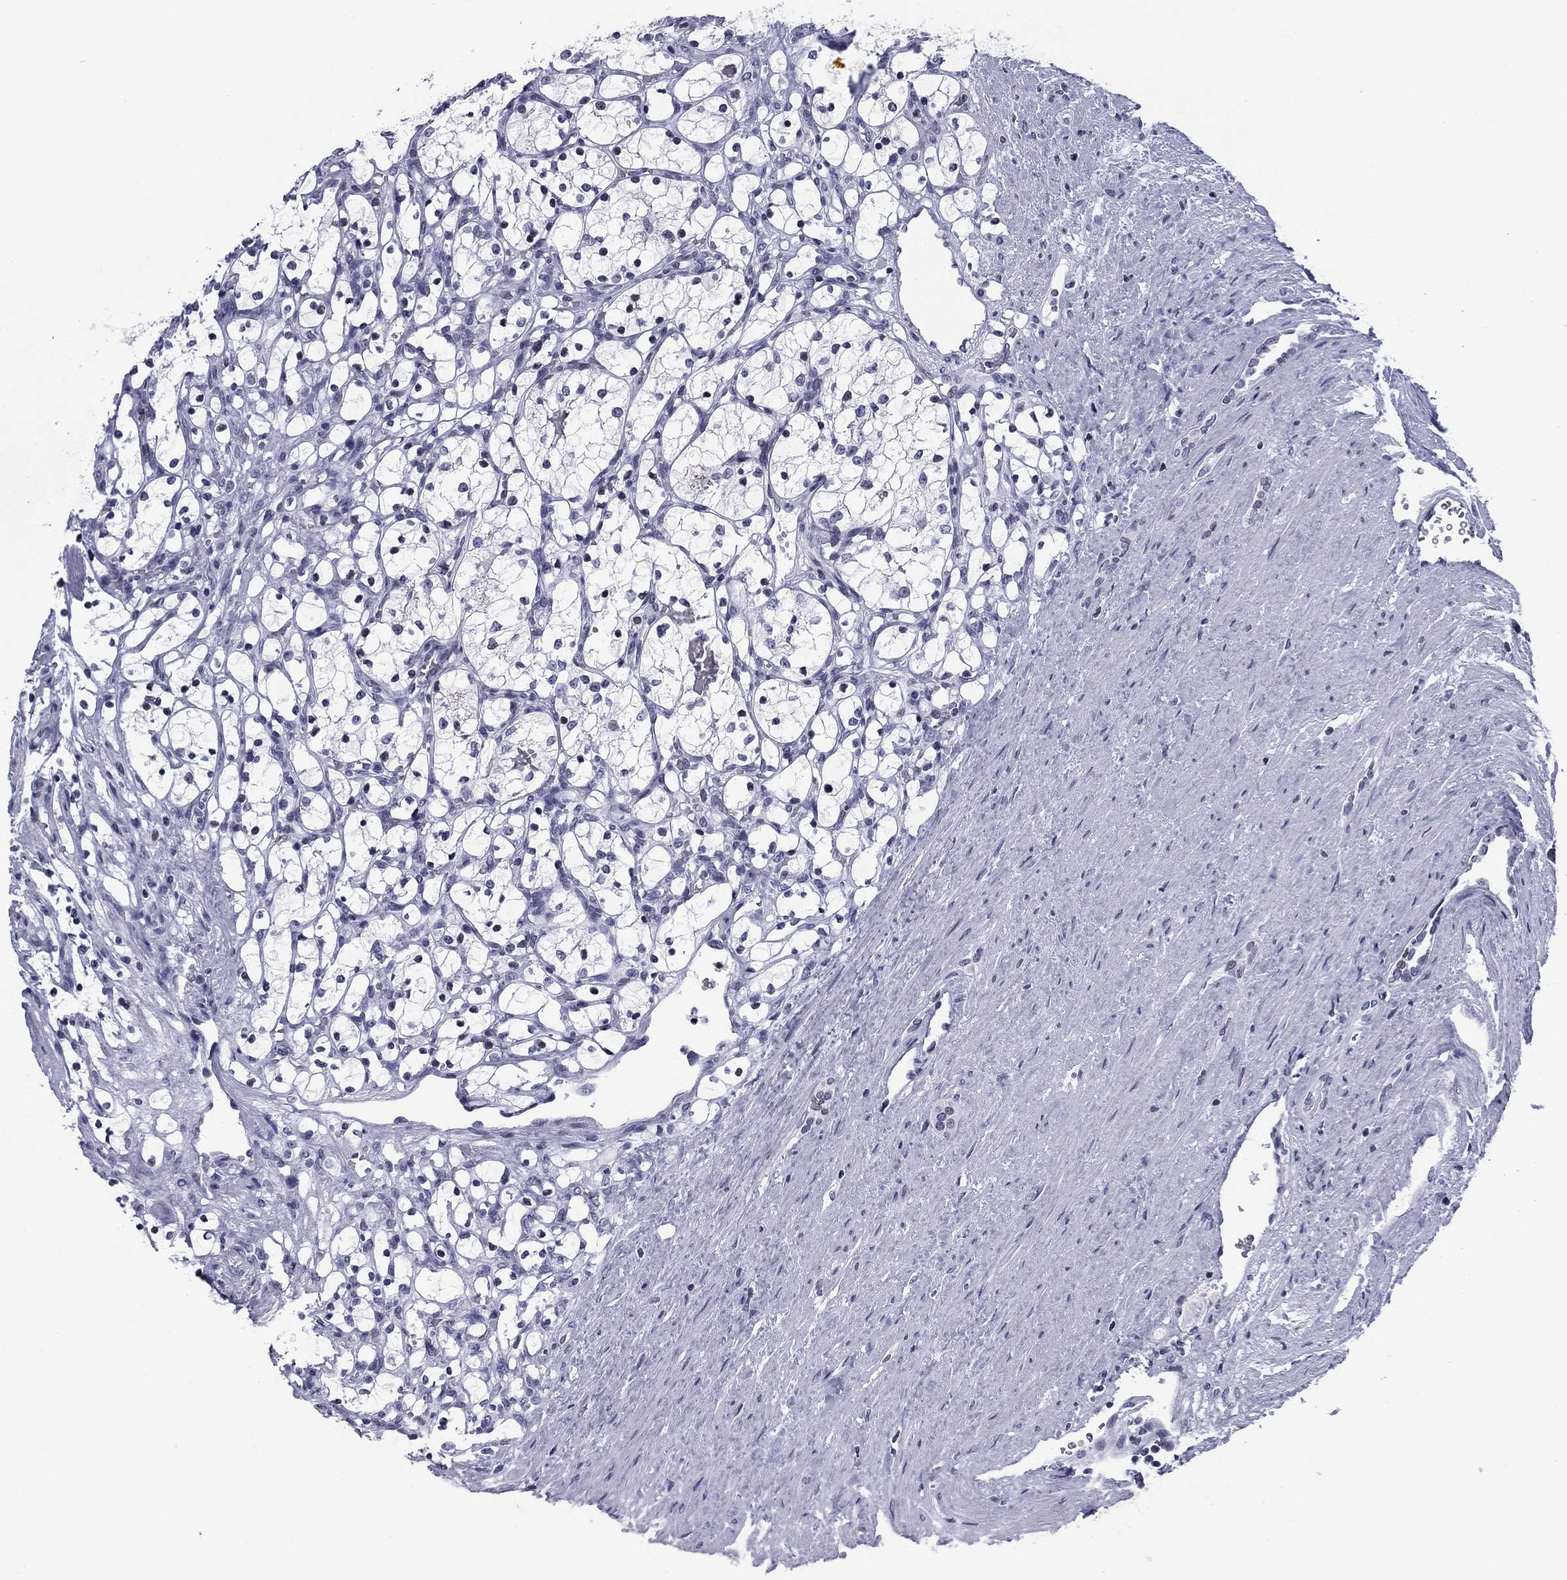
{"staining": {"intensity": "negative", "quantity": "none", "location": "none"}, "tissue": "renal cancer", "cell_type": "Tumor cells", "image_type": "cancer", "snomed": [{"axis": "morphology", "description": "Adenocarcinoma, NOS"}, {"axis": "topography", "description": "Kidney"}], "caption": "There is no significant staining in tumor cells of adenocarcinoma (renal). (DAB immunohistochemistry (IHC), high magnification).", "gene": "CCDC144A", "patient": {"sex": "female", "age": 69}}